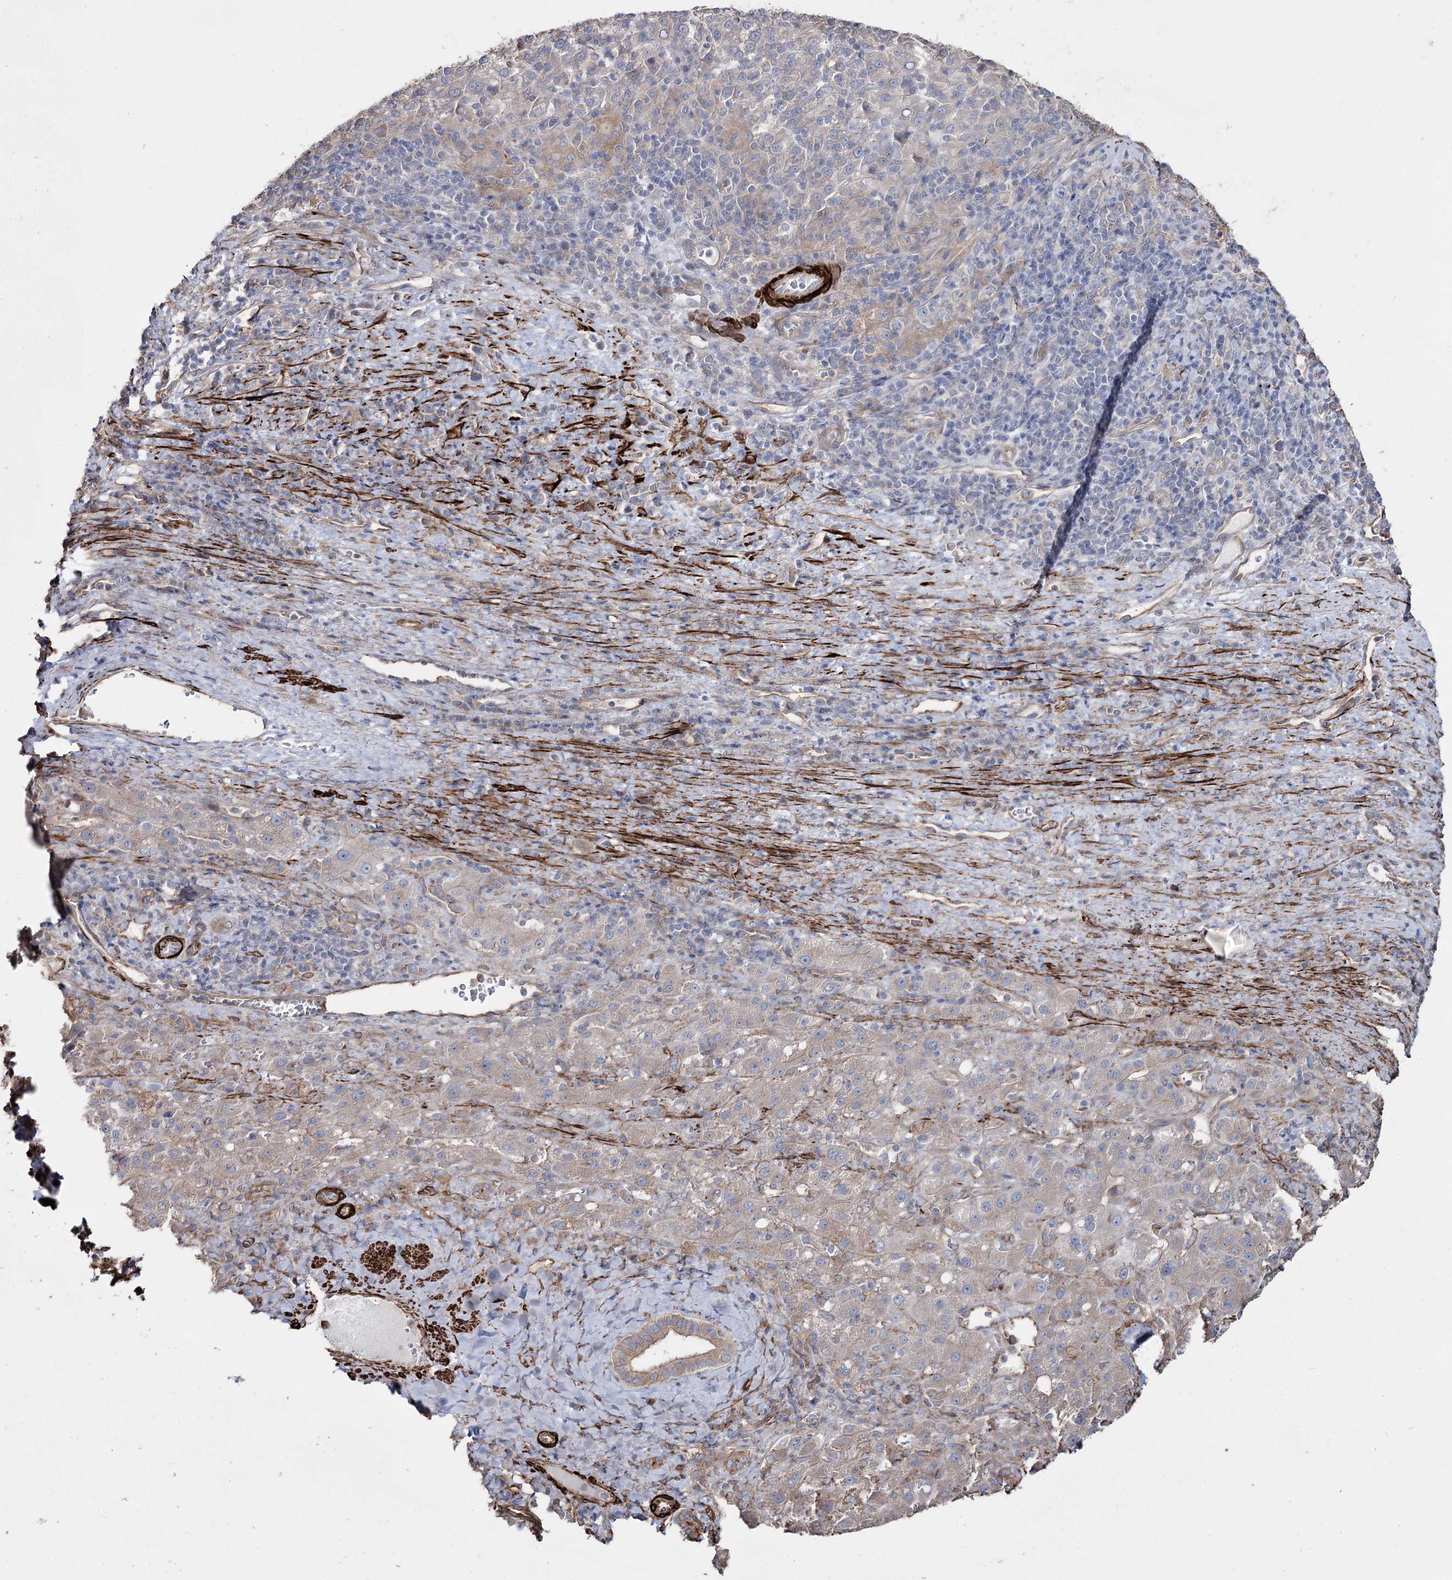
{"staining": {"intensity": "negative", "quantity": "none", "location": "none"}, "tissue": "liver cancer", "cell_type": "Tumor cells", "image_type": "cancer", "snomed": [{"axis": "morphology", "description": "Carcinoma, Hepatocellular, NOS"}, {"axis": "topography", "description": "Liver"}], "caption": "This is an IHC histopathology image of liver cancer. There is no staining in tumor cells.", "gene": "SUMF1", "patient": {"sex": "female", "age": 58}}